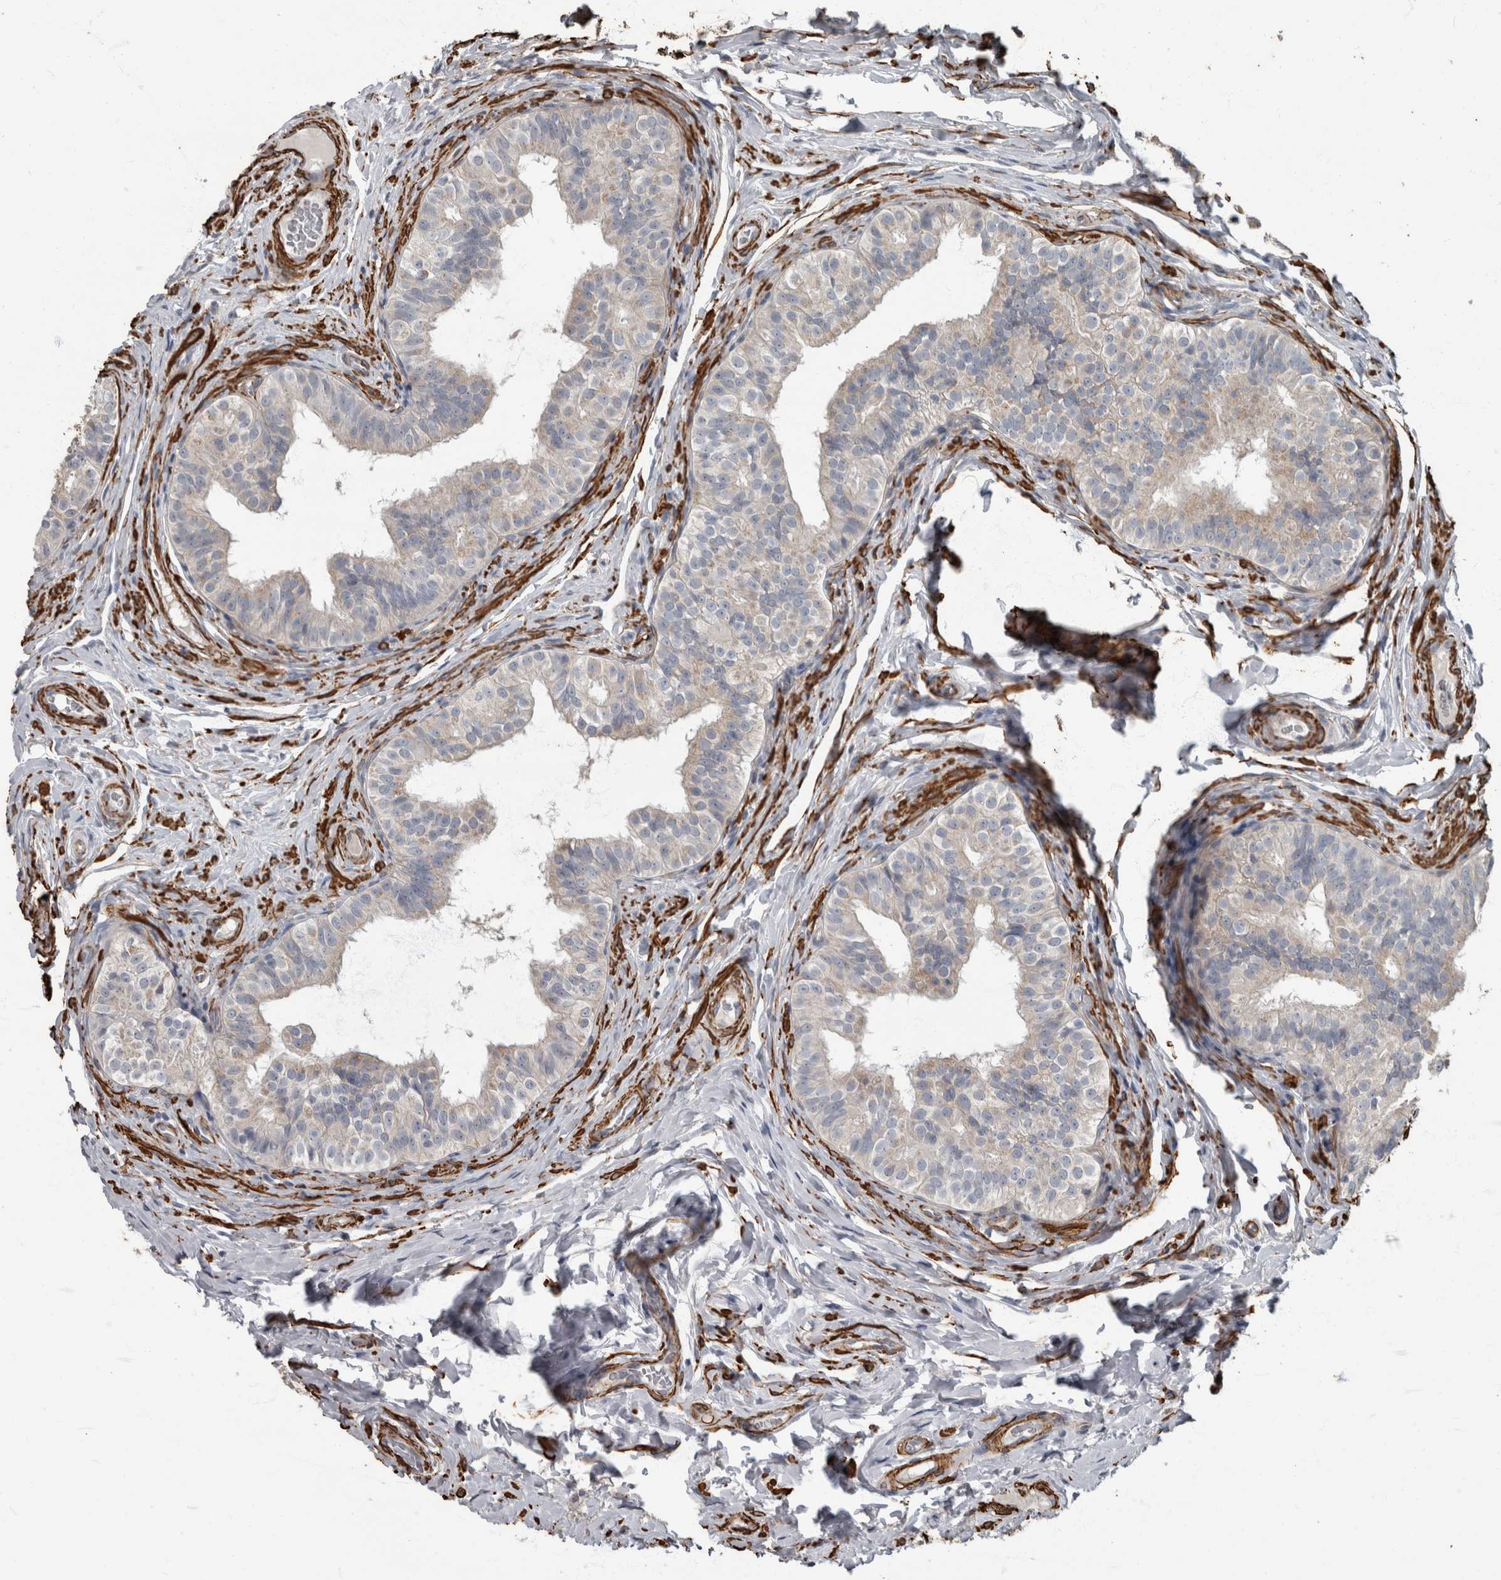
{"staining": {"intensity": "negative", "quantity": "none", "location": "none"}, "tissue": "epididymis", "cell_type": "Glandular cells", "image_type": "normal", "snomed": [{"axis": "morphology", "description": "Normal tissue, NOS"}, {"axis": "topography", "description": "Epididymis"}], "caption": "Epididymis stained for a protein using immunohistochemistry demonstrates no positivity glandular cells.", "gene": "MASTL", "patient": {"sex": "male", "age": 49}}